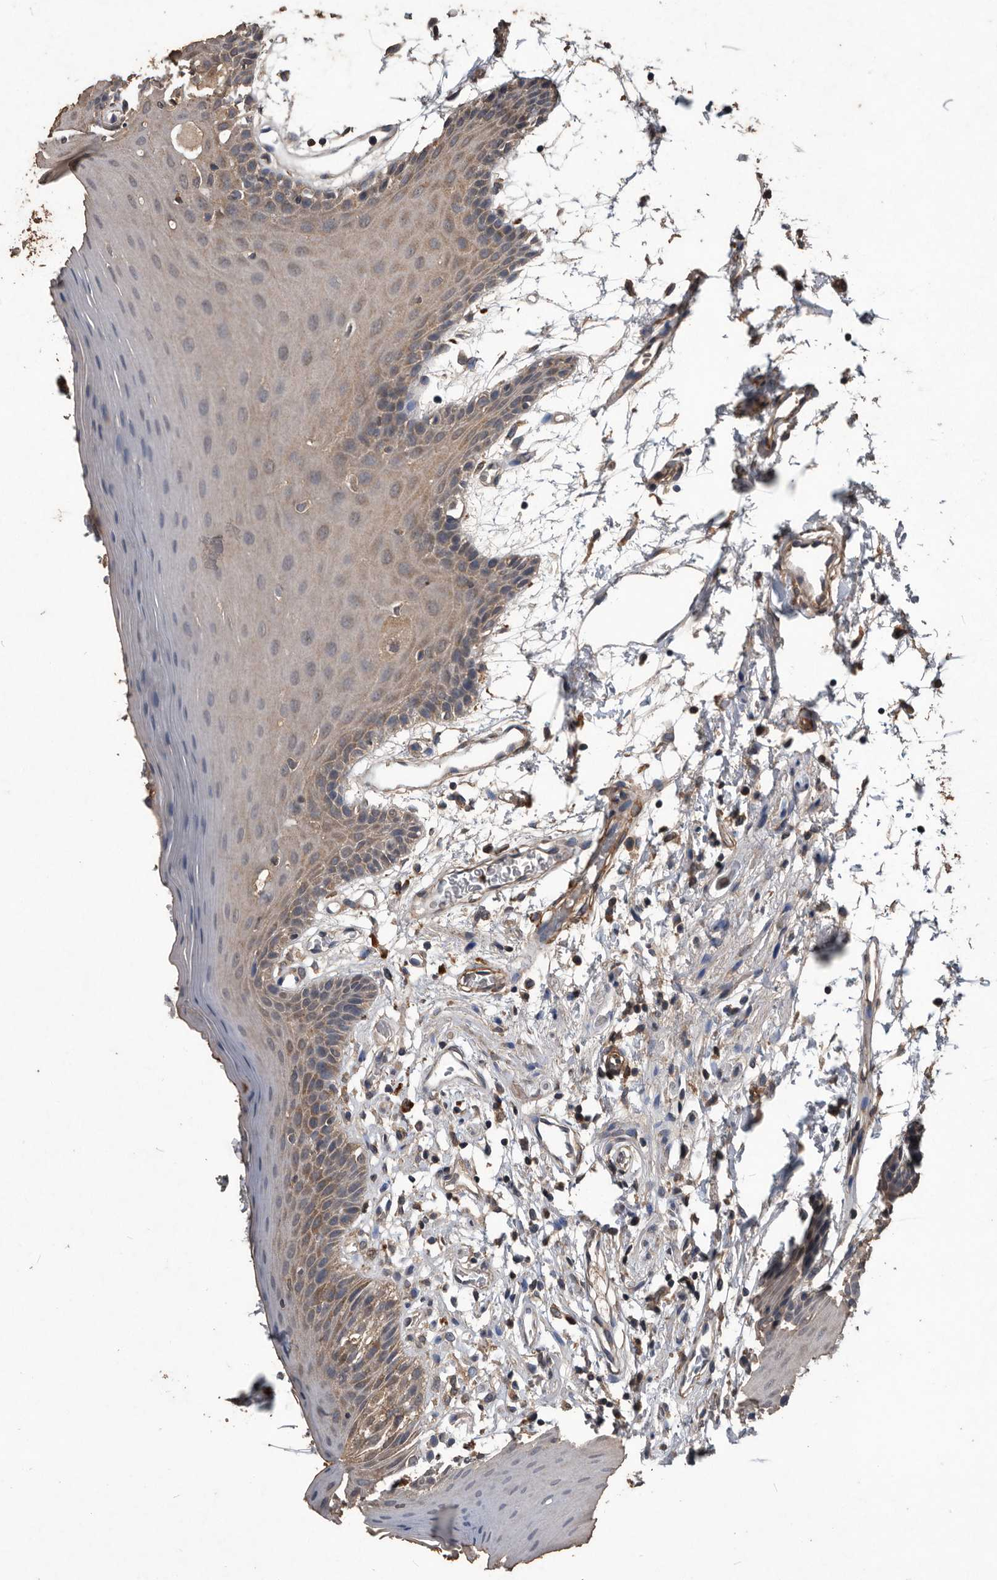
{"staining": {"intensity": "moderate", "quantity": "25%-75%", "location": "cytoplasmic/membranous"}, "tissue": "oral mucosa", "cell_type": "Squamous epithelial cells", "image_type": "normal", "snomed": [{"axis": "morphology", "description": "Normal tissue, NOS"}, {"axis": "morphology", "description": "Squamous cell carcinoma, NOS"}, {"axis": "topography", "description": "Skeletal muscle"}, {"axis": "topography", "description": "Oral tissue"}, {"axis": "topography", "description": "Salivary gland"}, {"axis": "topography", "description": "Head-Neck"}], "caption": "This image exhibits immunohistochemistry staining of benign human oral mucosa, with medium moderate cytoplasmic/membranous expression in approximately 25%-75% of squamous epithelial cells.", "gene": "NRBP1", "patient": {"sex": "male", "age": 54}}